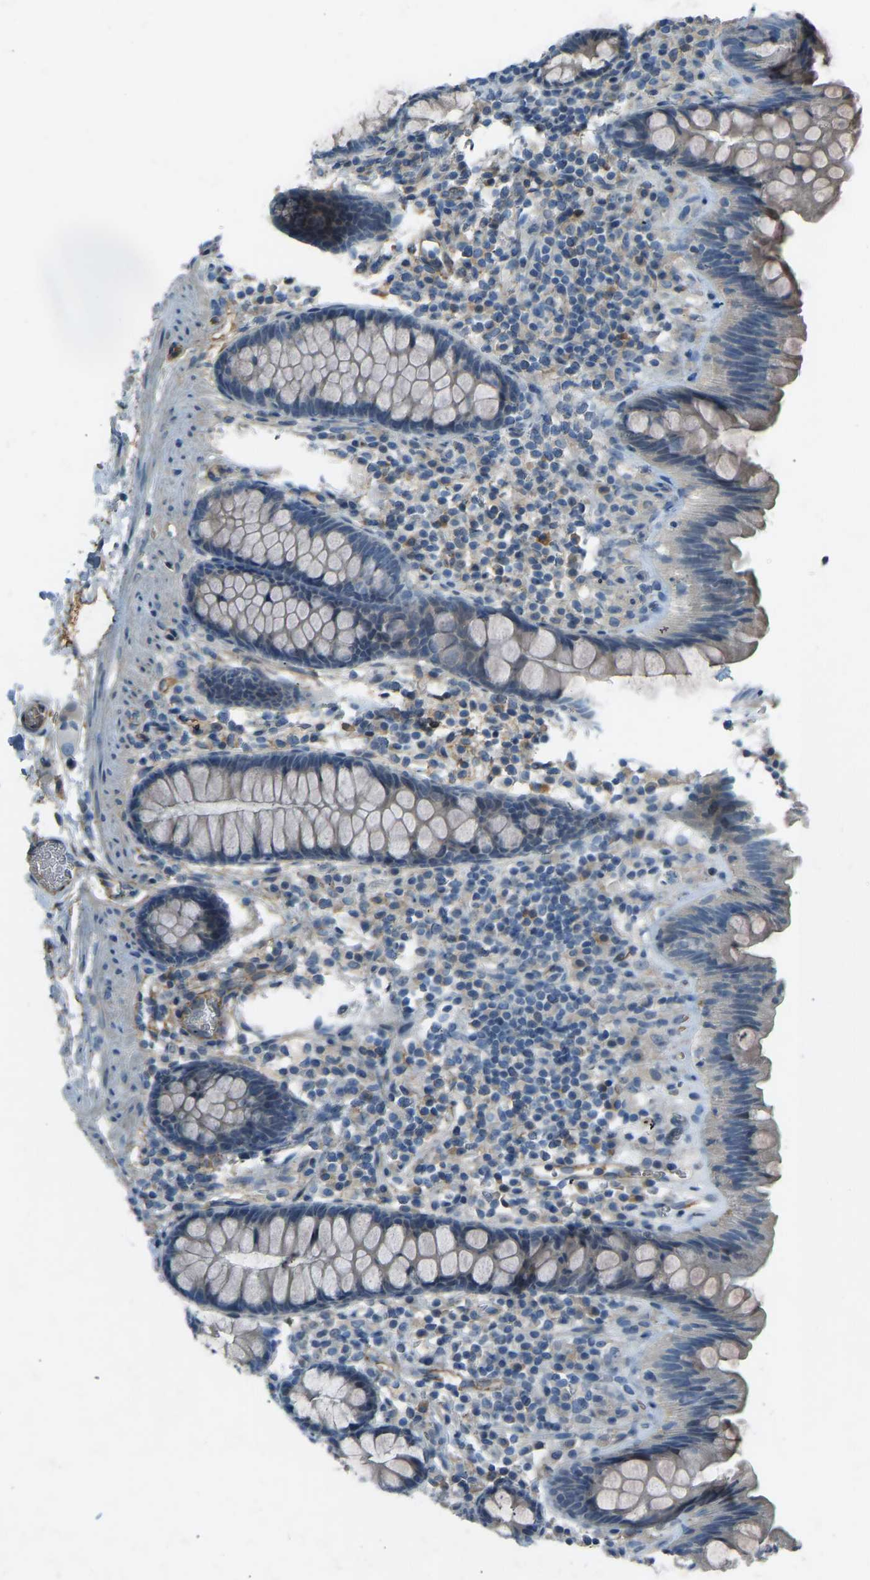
{"staining": {"intensity": "weak", "quantity": "<25%", "location": "cytoplasmic/membranous"}, "tissue": "colon", "cell_type": "Endothelial cells", "image_type": "normal", "snomed": [{"axis": "morphology", "description": "Normal tissue, NOS"}, {"axis": "topography", "description": "Colon"}], "caption": "This image is of unremarkable colon stained with immunohistochemistry (IHC) to label a protein in brown with the nuclei are counter-stained blue. There is no positivity in endothelial cells.", "gene": "FBLN2", "patient": {"sex": "female", "age": 80}}